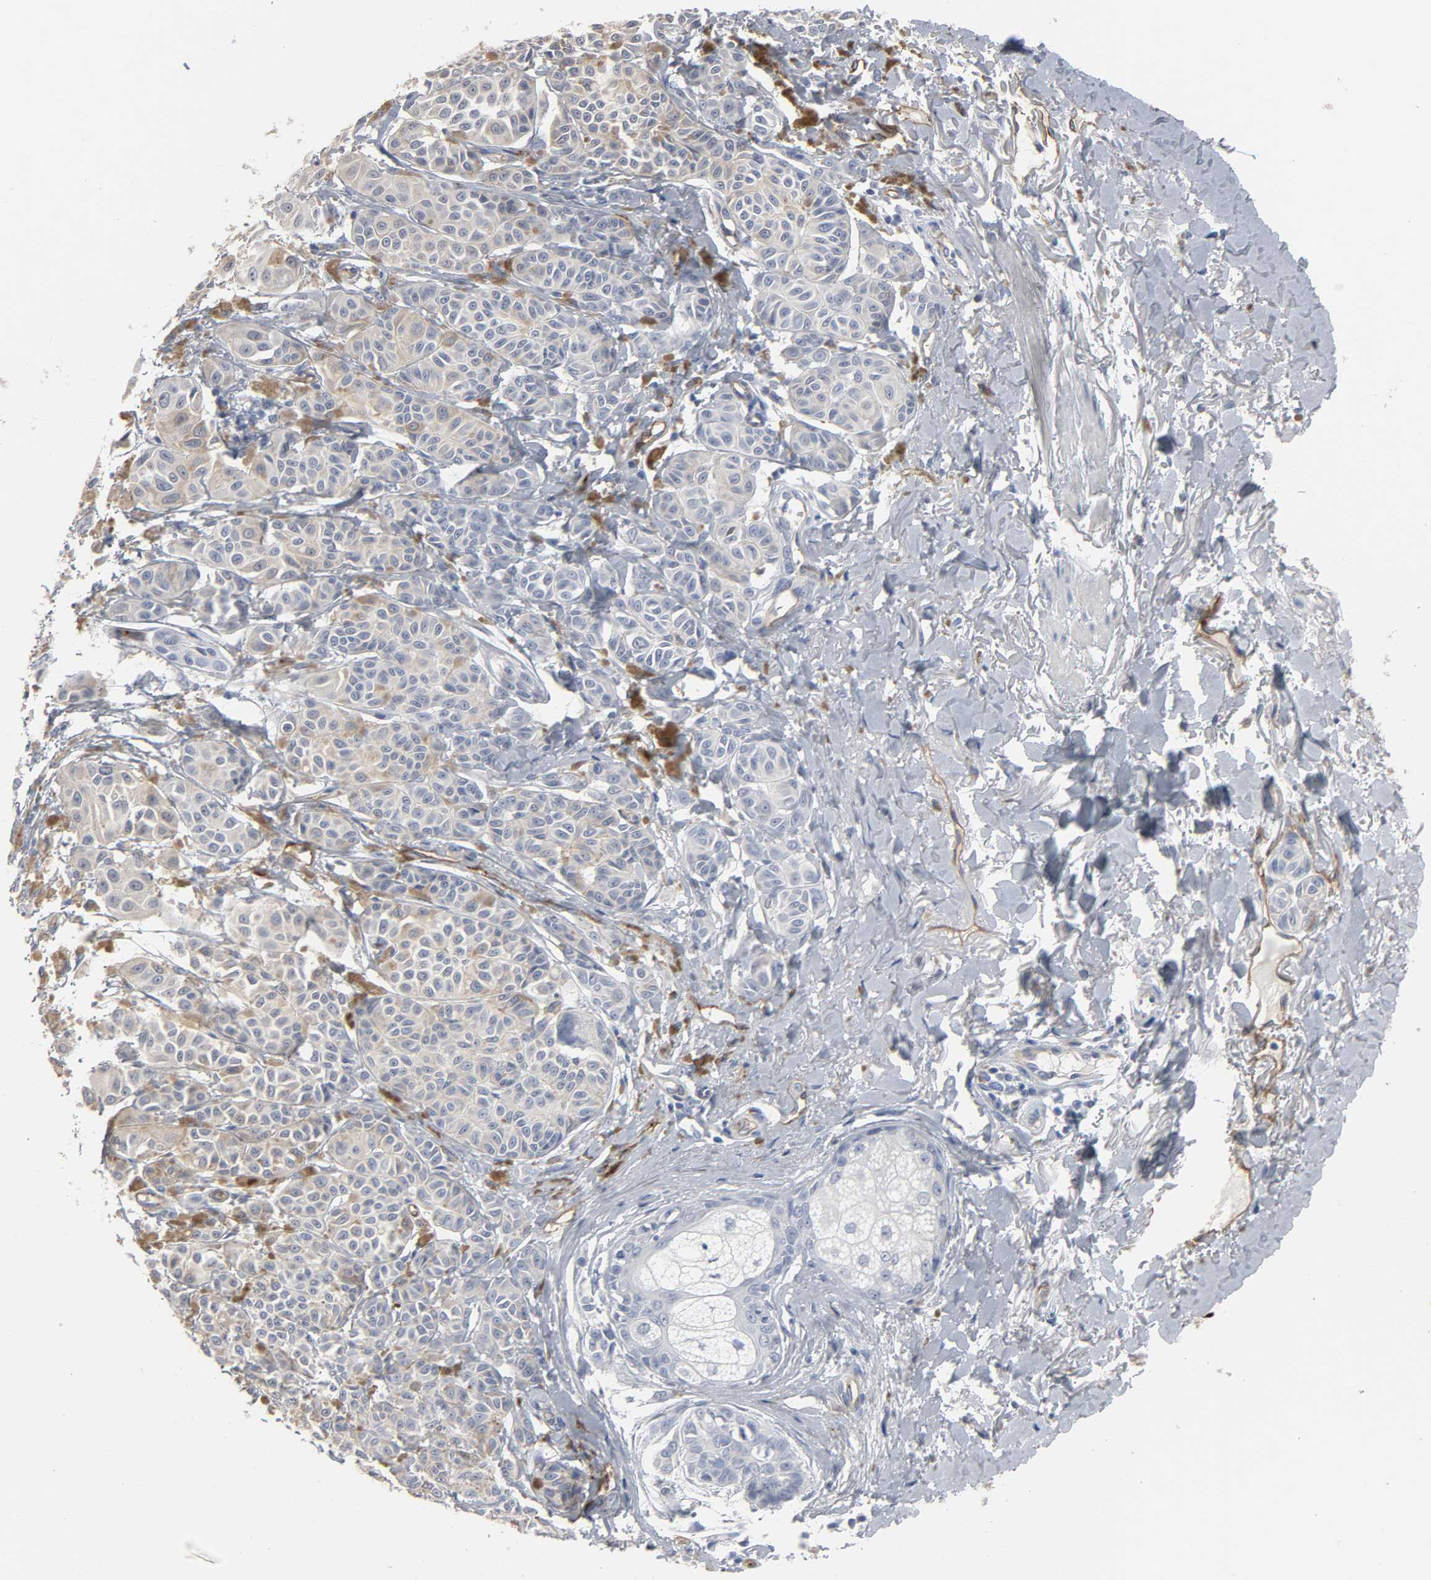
{"staining": {"intensity": "weak", "quantity": "25%-75%", "location": "cytoplasmic/membranous"}, "tissue": "melanoma", "cell_type": "Tumor cells", "image_type": "cancer", "snomed": [{"axis": "morphology", "description": "Malignant melanoma, NOS"}, {"axis": "topography", "description": "Skin"}], "caption": "Immunohistochemistry (IHC) staining of malignant melanoma, which displays low levels of weak cytoplasmic/membranous positivity in approximately 25%-75% of tumor cells indicating weak cytoplasmic/membranous protein staining. The staining was performed using DAB (brown) for protein detection and nuclei were counterstained in hematoxylin (blue).", "gene": "KDR", "patient": {"sex": "male", "age": 76}}